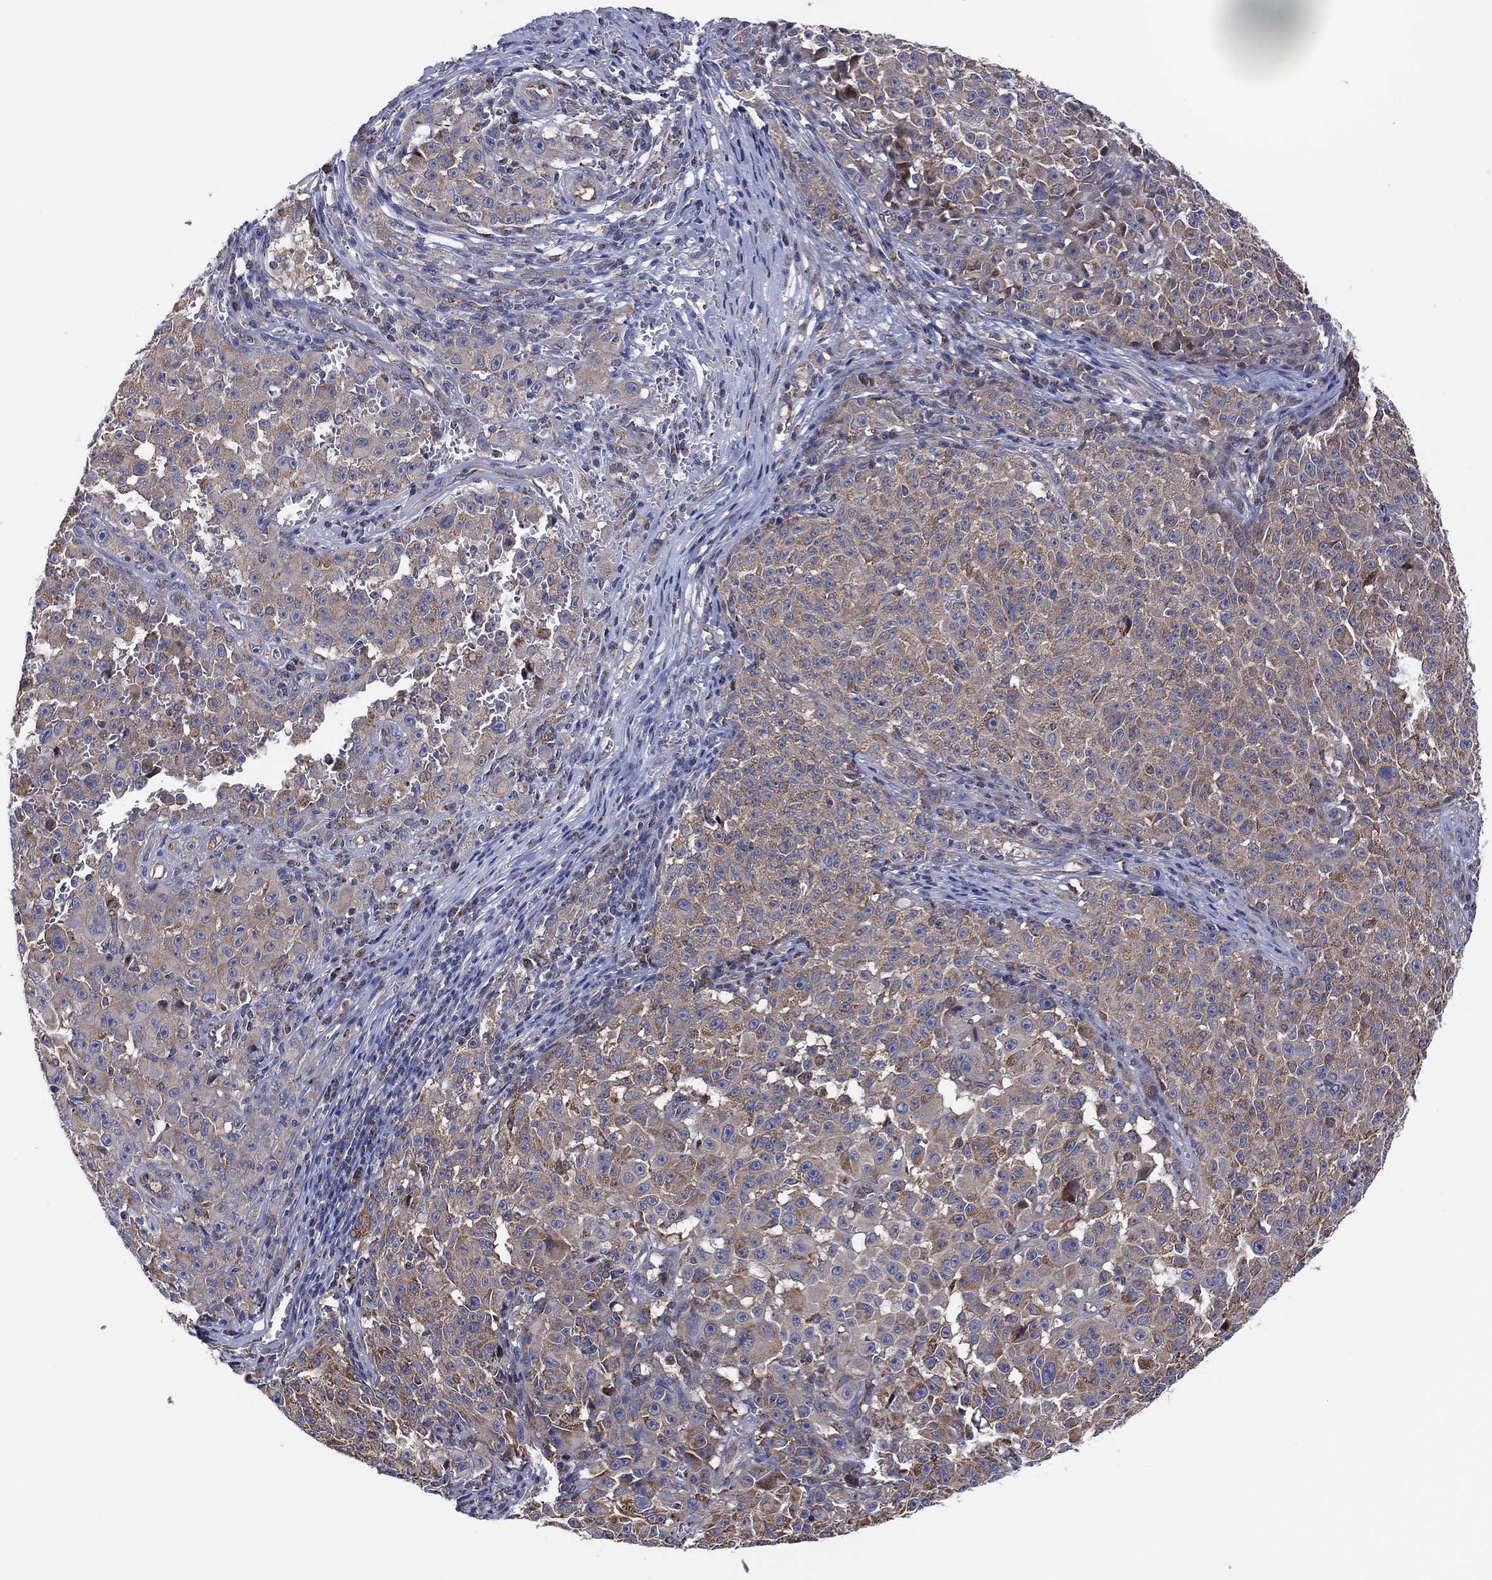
{"staining": {"intensity": "weak", "quantity": "<25%", "location": "cytoplasmic/membranous"}, "tissue": "melanoma", "cell_type": "Tumor cells", "image_type": "cancer", "snomed": [{"axis": "morphology", "description": "Malignant melanoma, NOS"}, {"axis": "topography", "description": "Skin"}], "caption": "This is a micrograph of immunohistochemistry (IHC) staining of malignant melanoma, which shows no expression in tumor cells.", "gene": "PIDD1", "patient": {"sex": "female", "age": 82}}